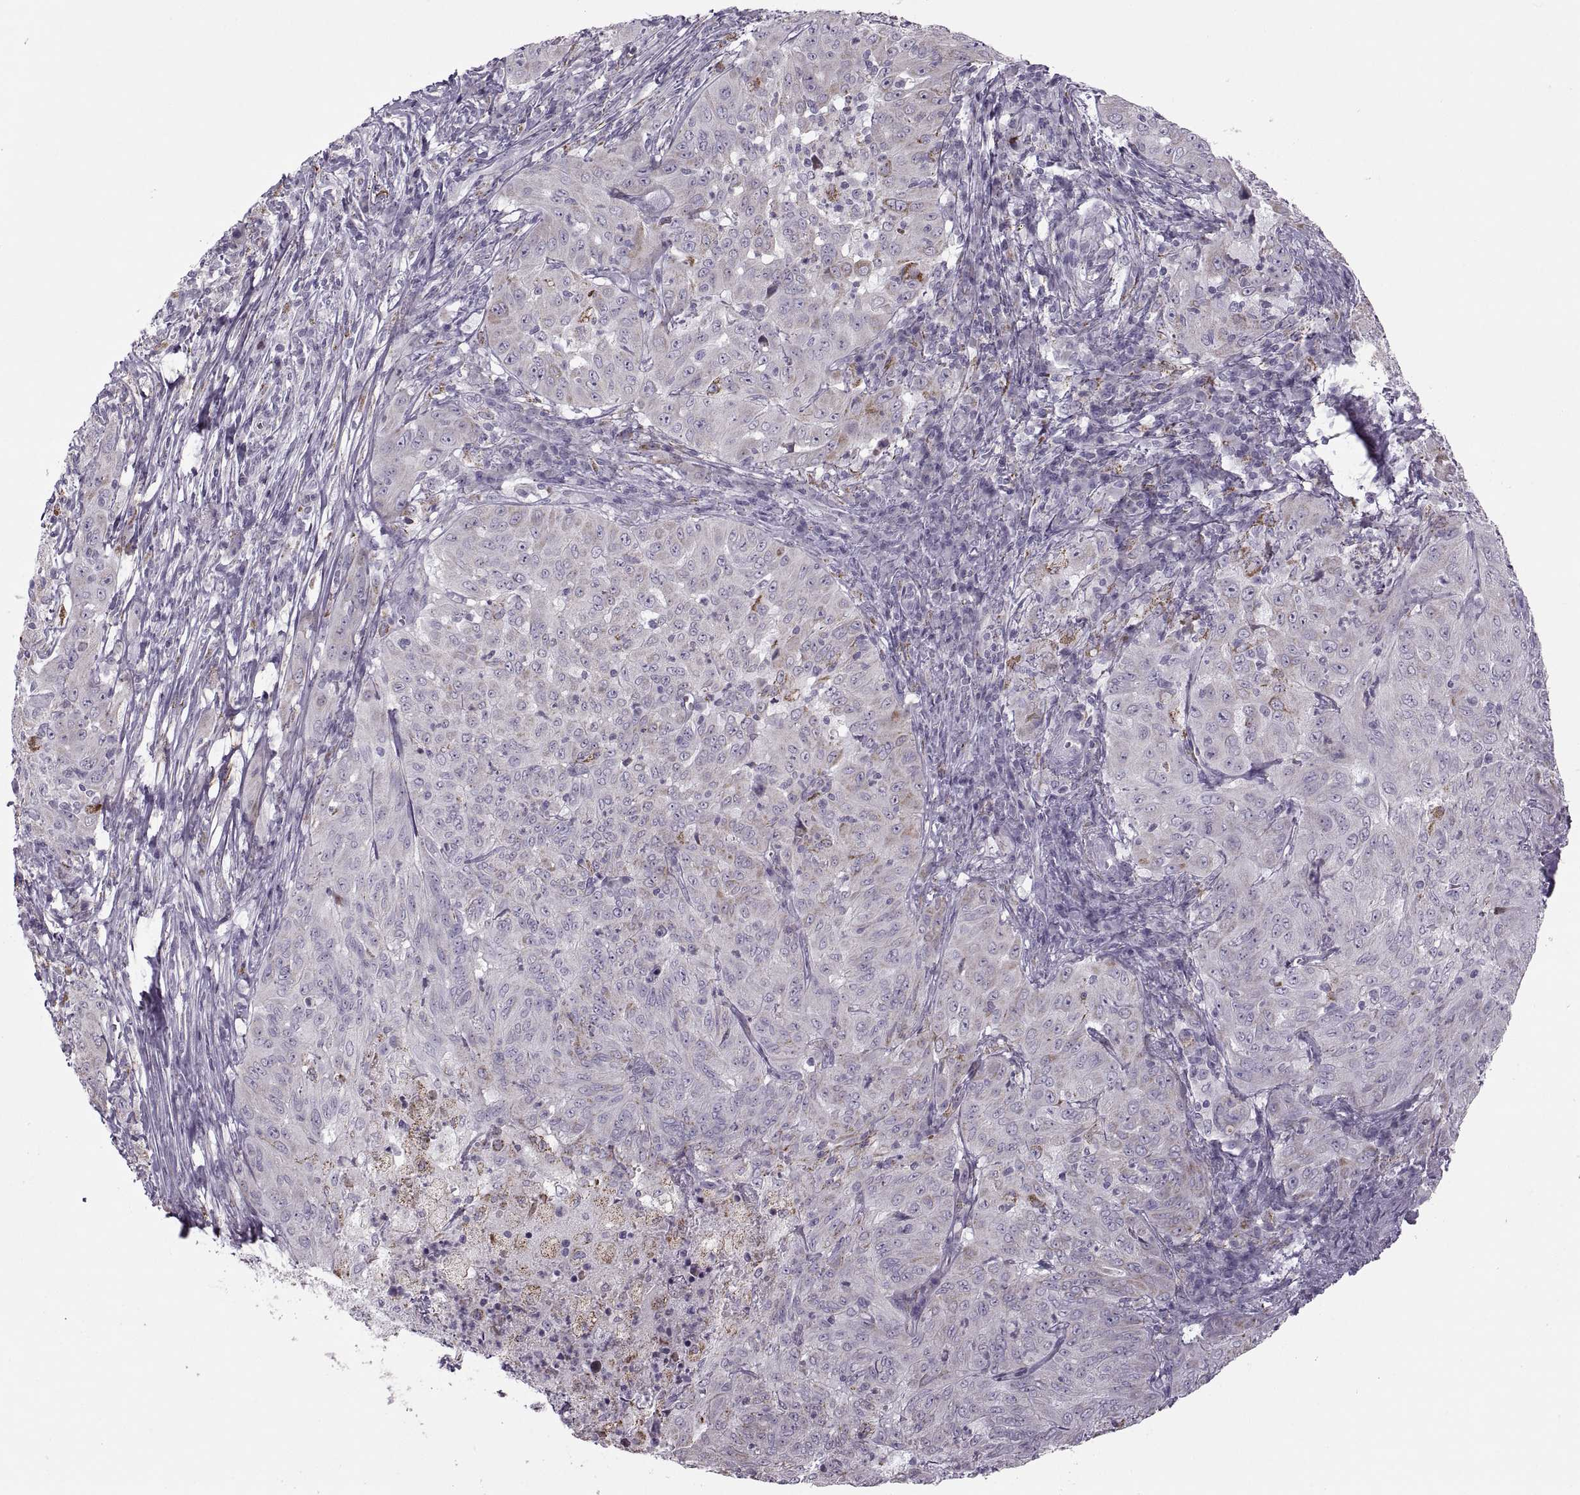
{"staining": {"intensity": "moderate", "quantity": "<25%", "location": "cytoplasmic/membranous"}, "tissue": "pancreatic cancer", "cell_type": "Tumor cells", "image_type": "cancer", "snomed": [{"axis": "morphology", "description": "Adenocarcinoma, NOS"}, {"axis": "topography", "description": "Pancreas"}], "caption": "Immunohistochemical staining of human adenocarcinoma (pancreatic) reveals moderate cytoplasmic/membranous protein expression in approximately <25% of tumor cells.", "gene": "PIERCE1", "patient": {"sex": "male", "age": 63}}